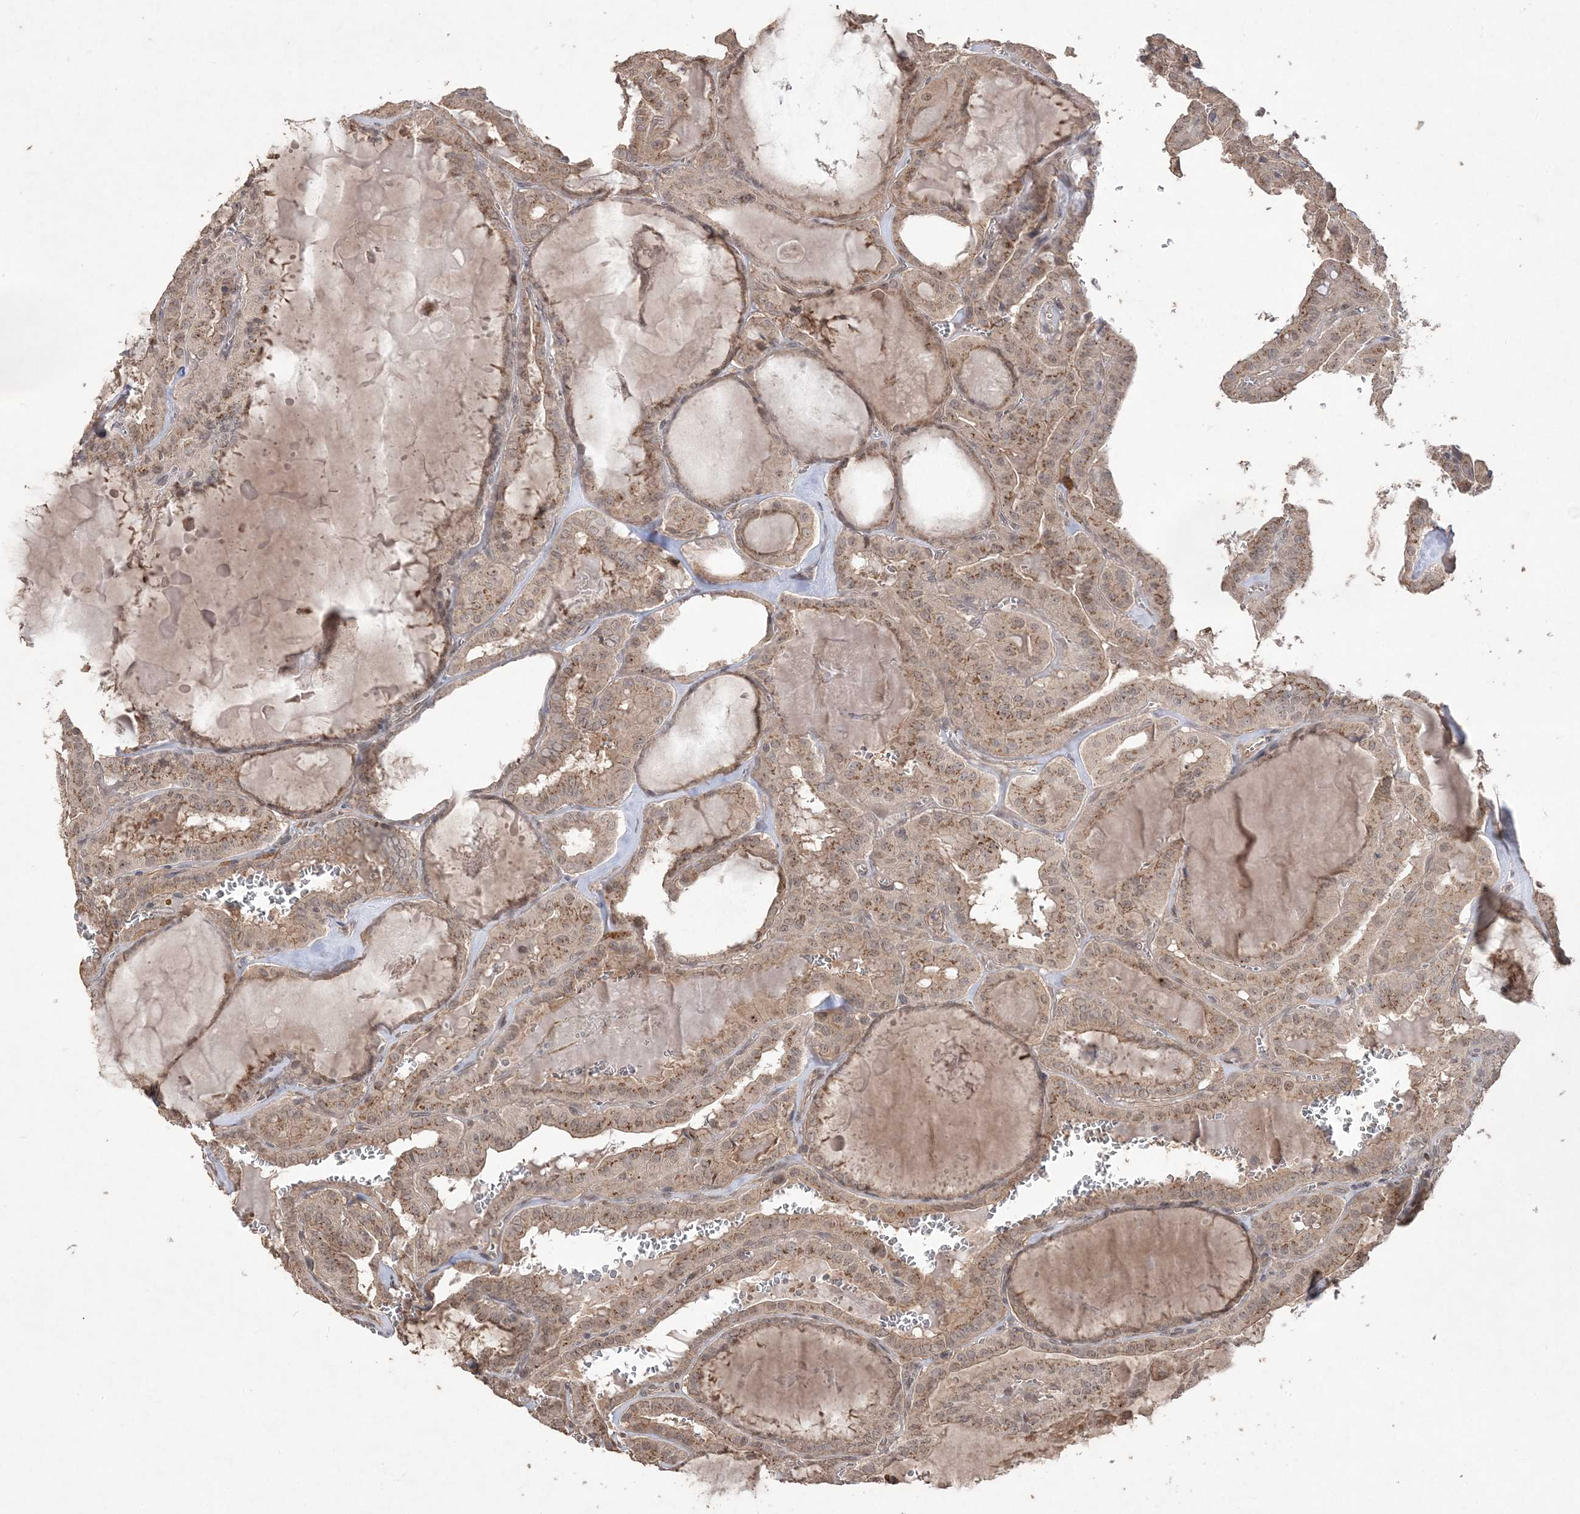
{"staining": {"intensity": "moderate", "quantity": ">75%", "location": "cytoplasmic/membranous"}, "tissue": "thyroid cancer", "cell_type": "Tumor cells", "image_type": "cancer", "snomed": [{"axis": "morphology", "description": "Papillary adenocarcinoma, NOS"}, {"axis": "topography", "description": "Thyroid gland"}], "caption": "Tumor cells reveal medium levels of moderate cytoplasmic/membranous staining in approximately >75% of cells in human thyroid cancer (papillary adenocarcinoma). Nuclei are stained in blue.", "gene": "EHHADH", "patient": {"sex": "male", "age": 52}}